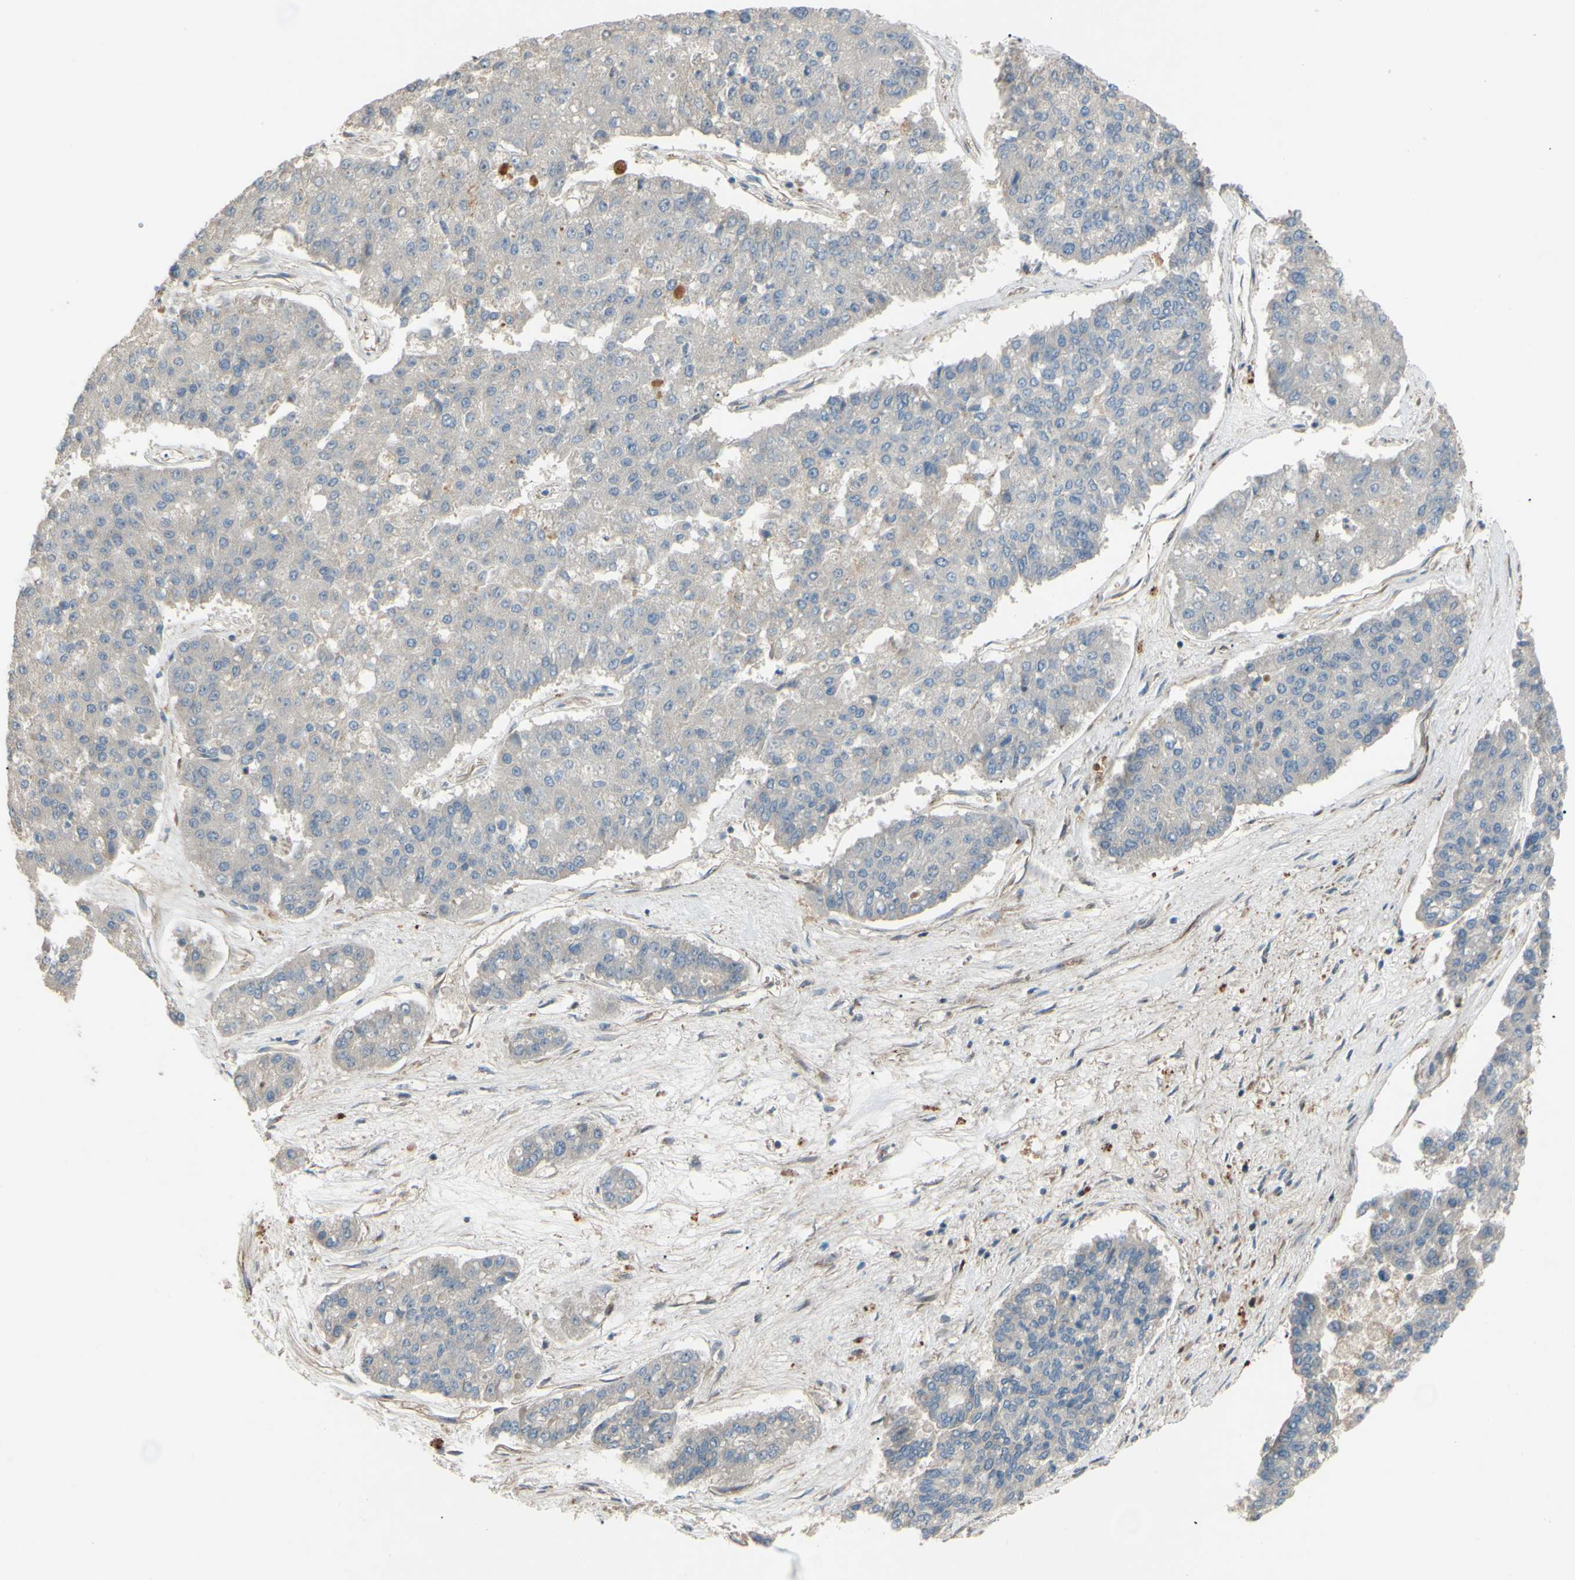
{"staining": {"intensity": "negative", "quantity": "none", "location": "none"}, "tissue": "pancreatic cancer", "cell_type": "Tumor cells", "image_type": "cancer", "snomed": [{"axis": "morphology", "description": "Adenocarcinoma, NOS"}, {"axis": "topography", "description": "Pancreas"}], "caption": "DAB immunohistochemical staining of pancreatic cancer displays no significant positivity in tumor cells.", "gene": "SPTLC1", "patient": {"sex": "male", "age": 50}}